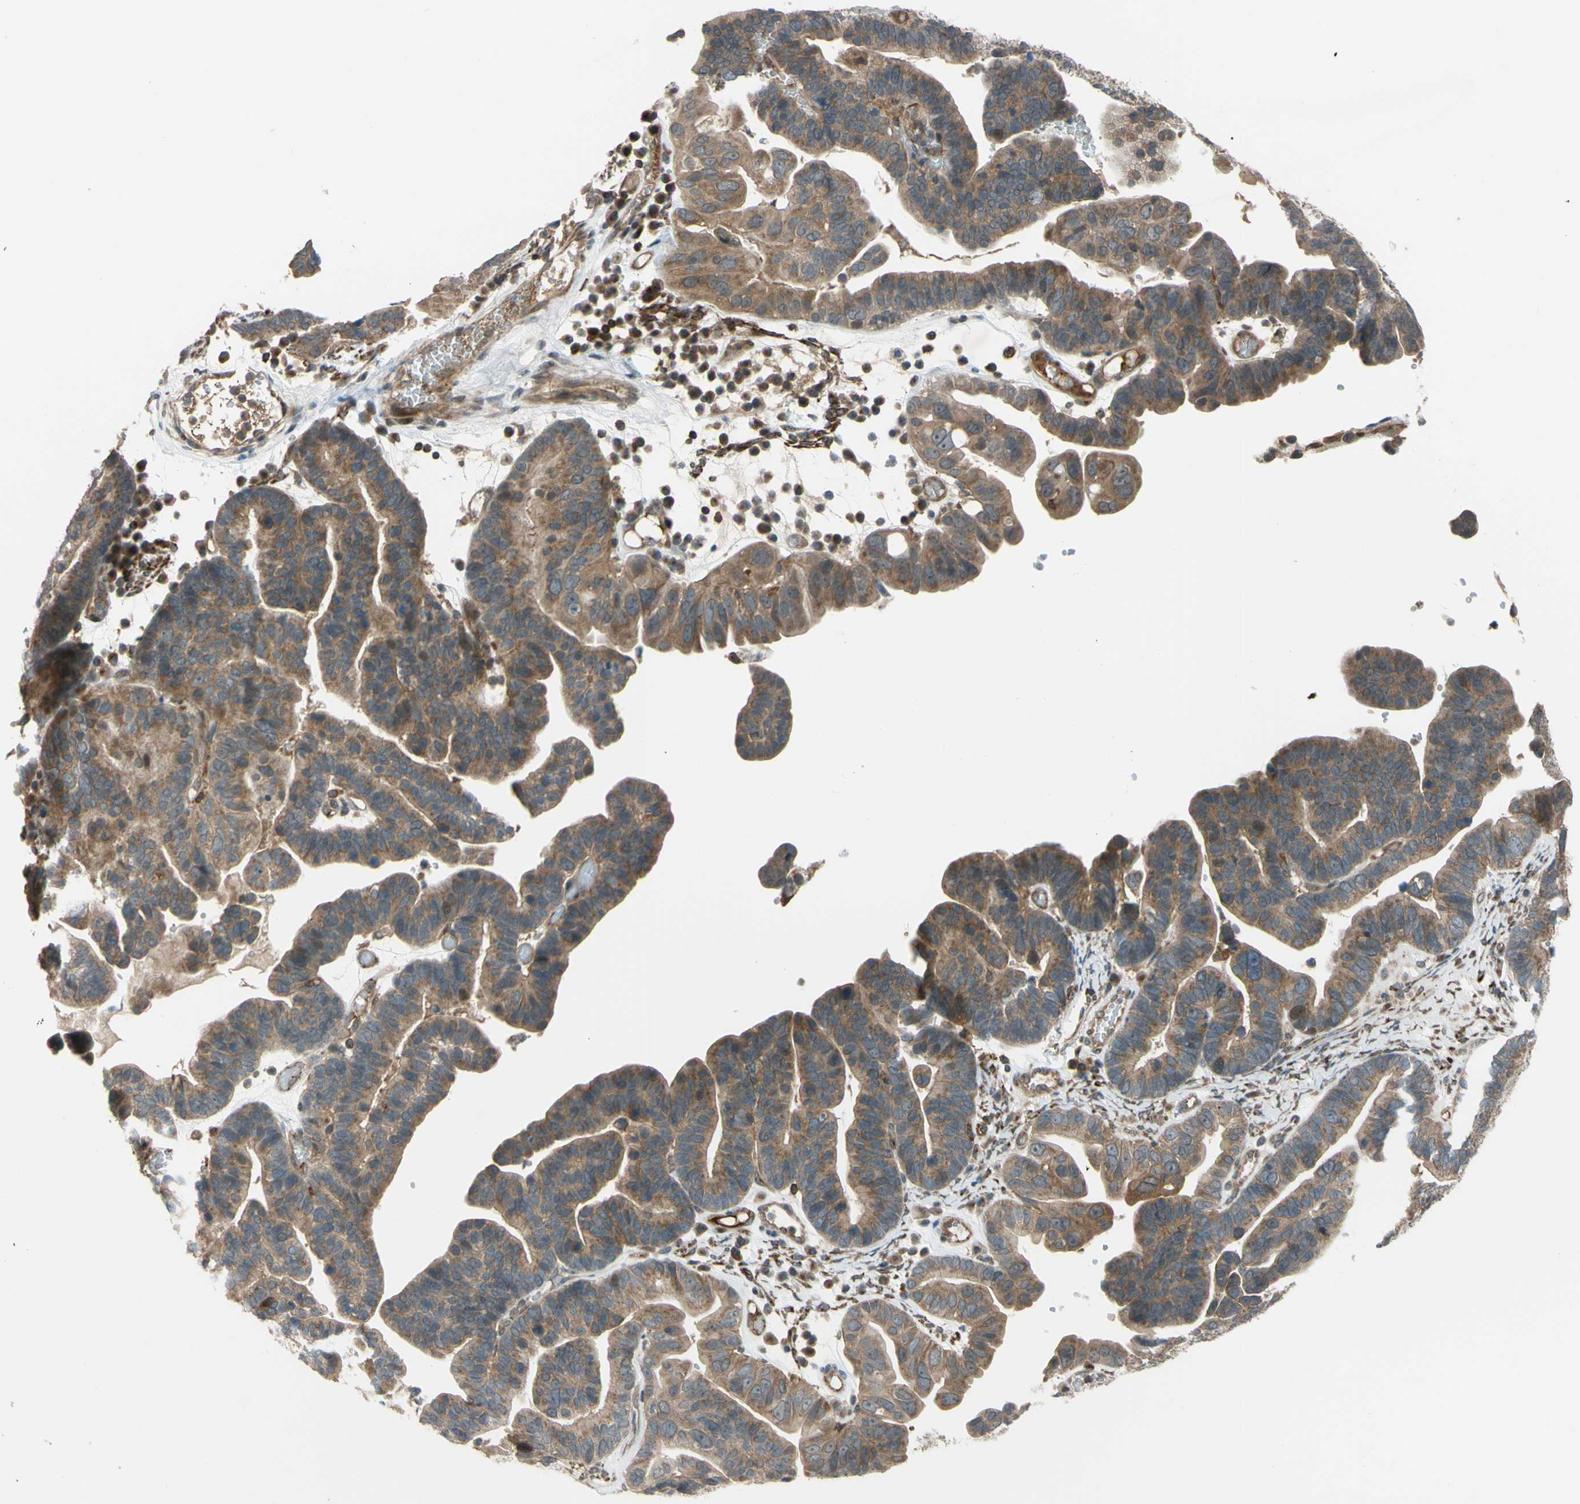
{"staining": {"intensity": "weak", "quantity": ">75%", "location": "cytoplasmic/membranous"}, "tissue": "ovarian cancer", "cell_type": "Tumor cells", "image_type": "cancer", "snomed": [{"axis": "morphology", "description": "Cystadenocarcinoma, serous, NOS"}, {"axis": "topography", "description": "Ovary"}], "caption": "Immunohistochemical staining of human ovarian cancer exhibits weak cytoplasmic/membranous protein positivity in approximately >75% of tumor cells.", "gene": "FLII", "patient": {"sex": "female", "age": 56}}